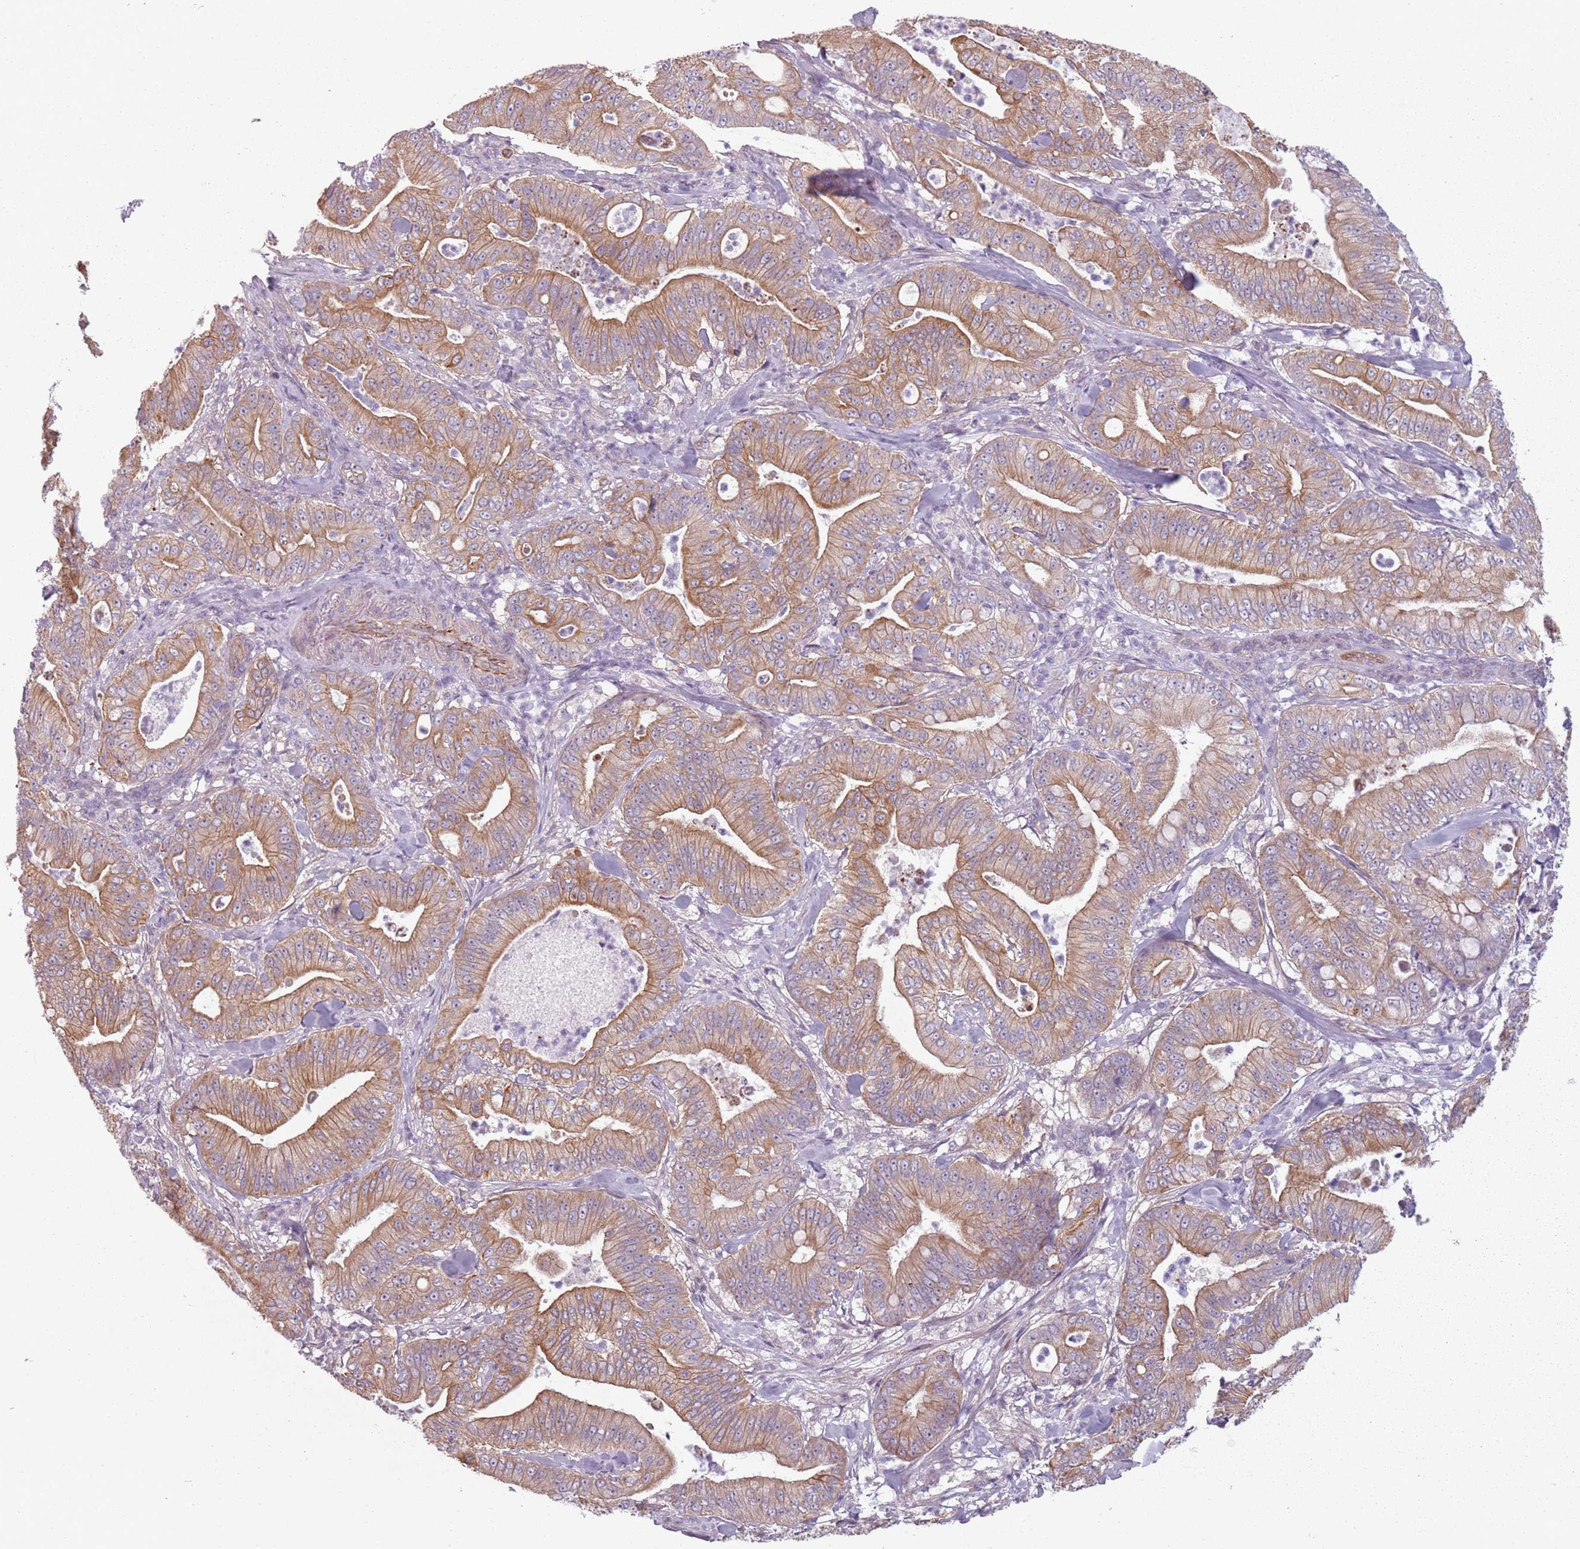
{"staining": {"intensity": "moderate", "quantity": "25%-75%", "location": "cytoplasmic/membranous"}, "tissue": "pancreatic cancer", "cell_type": "Tumor cells", "image_type": "cancer", "snomed": [{"axis": "morphology", "description": "Adenocarcinoma, NOS"}, {"axis": "topography", "description": "Pancreas"}], "caption": "Pancreatic adenocarcinoma stained with a brown dye demonstrates moderate cytoplasmic/membranous positive expression in approximately 25%-75% of tumor cells.", "gene": "TLCD2", "patient": {"sex": "male", "age": 71}}